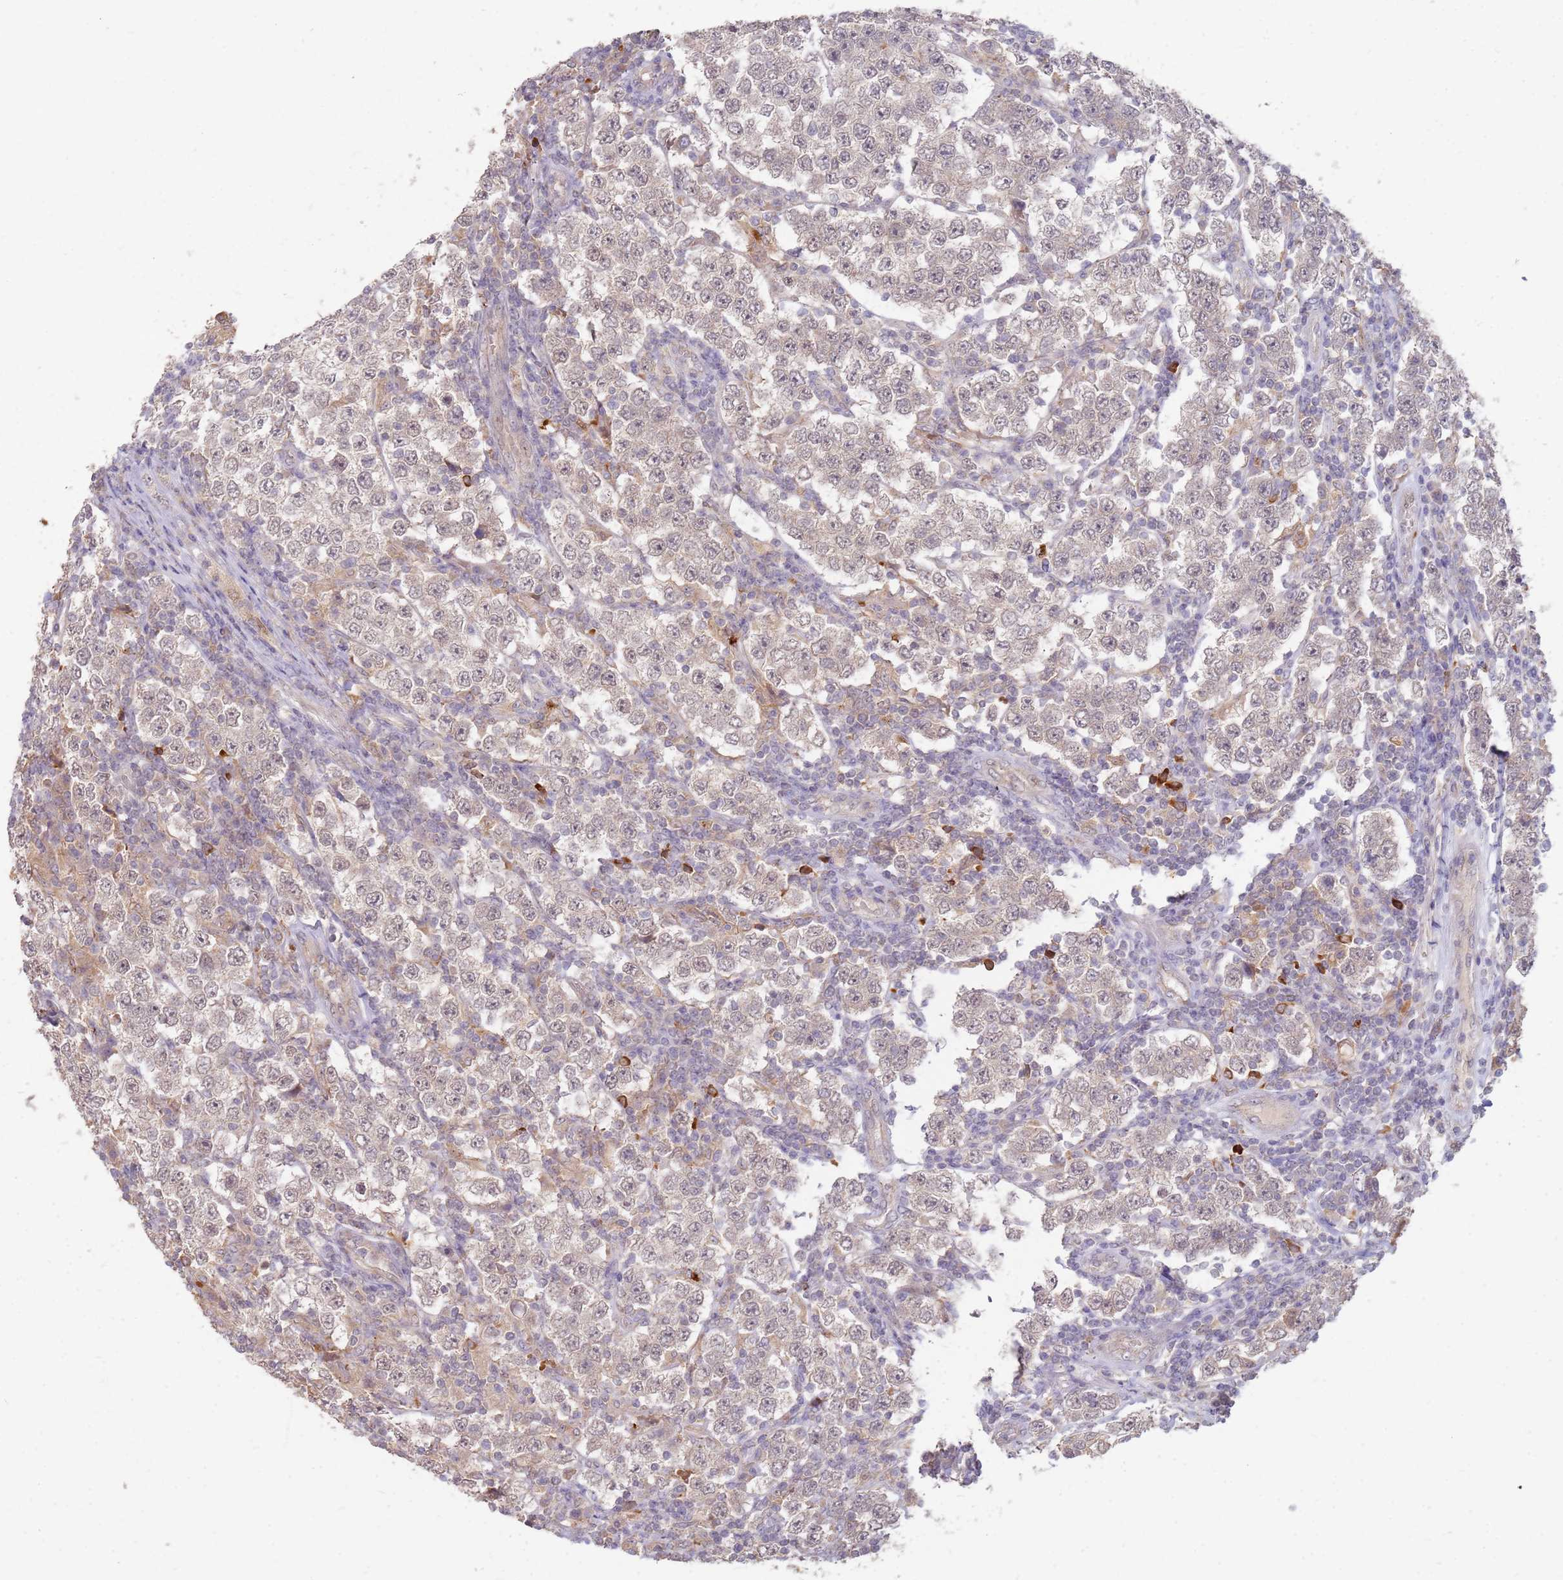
{"staining": {"intensity": "weak", "quantity": "<25%", "location": "cytoplasmic/membranous"}, "tissue": "testis cancer", "cell_type": "Tumor cells", "image_type": "cancer", "snomed": [{"axis": "morphology", "description": "Normal tissue, NOS"}, {"axis": "morphology", "description": "Urothelial carcinoma, High grade"}, {"axis": "morphology", "description": "Seminoma, NOS"}, {"axis": "morphology", "description": "Carcinoma, Embryonal, NOS"}, {"axis": "topography", "description": "Urinary bladder"}, {"axis": "topography", "description": "Testis"}], "caption": "Tumor cells show no significant protein expression in embryonal carcinoma (testis). Nuclei are stained in blue.", "gene": "MPEG1", "patient": {"sex": "male", "age": 41}}